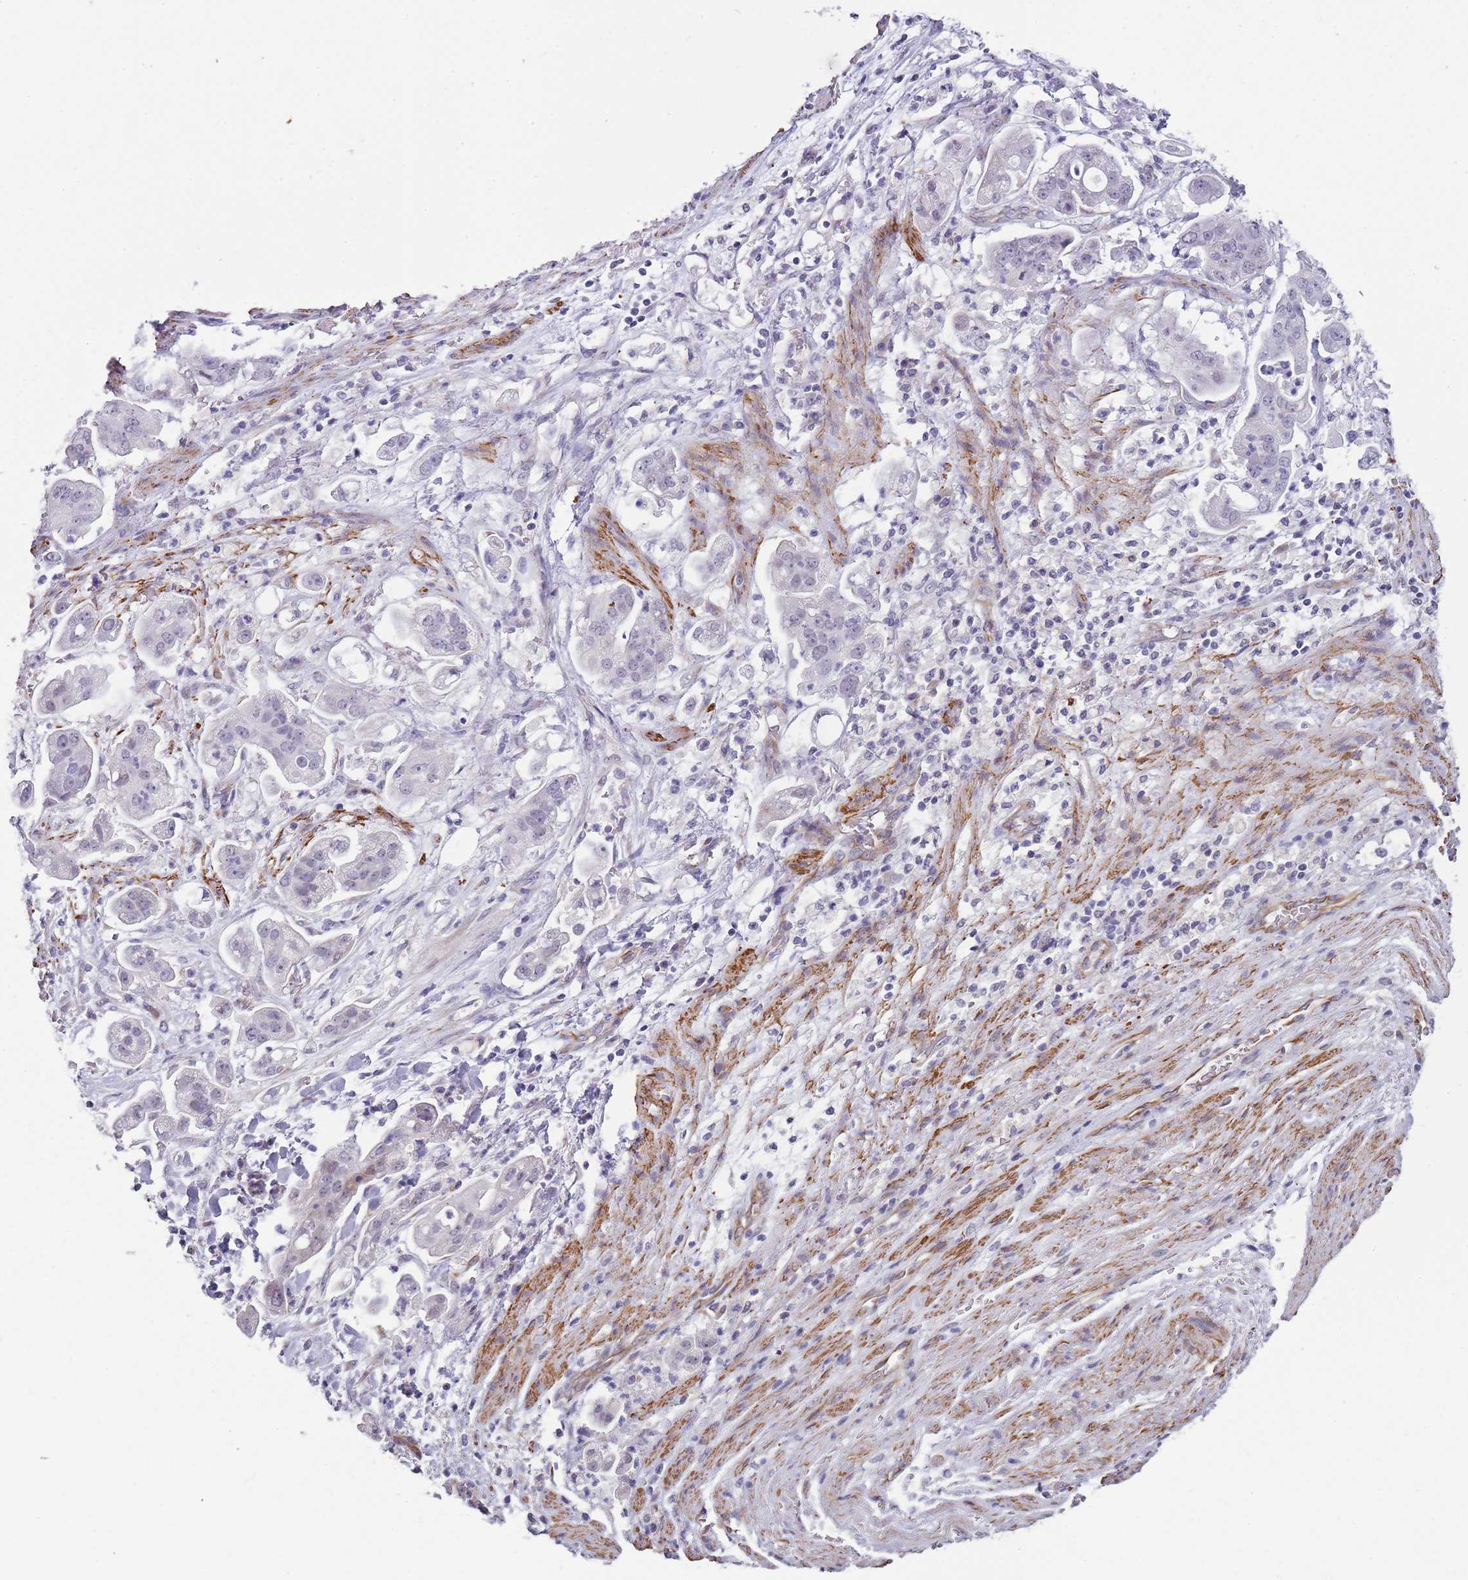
{"staining": {"intensity": "negative", "quantity": "none", "location": "none"}, "tissue": "stomach cancer", "cell_type": "Tumor cells", "image_type": "cancer", "snomed": [{"axis": "morphology", "description": "Adenocarcinoma, NOS"}, {"axis": "topography", "description": "Stomach"}], "caption": "IHC of adenocarcinoma (stomach) demonstrates no staining in tumor cells. Brightfield microscopy of IHC stained with DAB (3,3'-diaminobenzidine) (brown) and hematoxylin (blue), captured at high magnification.", "gene": "NBPF3", "patient": {"sex": "male", "age": 62}}